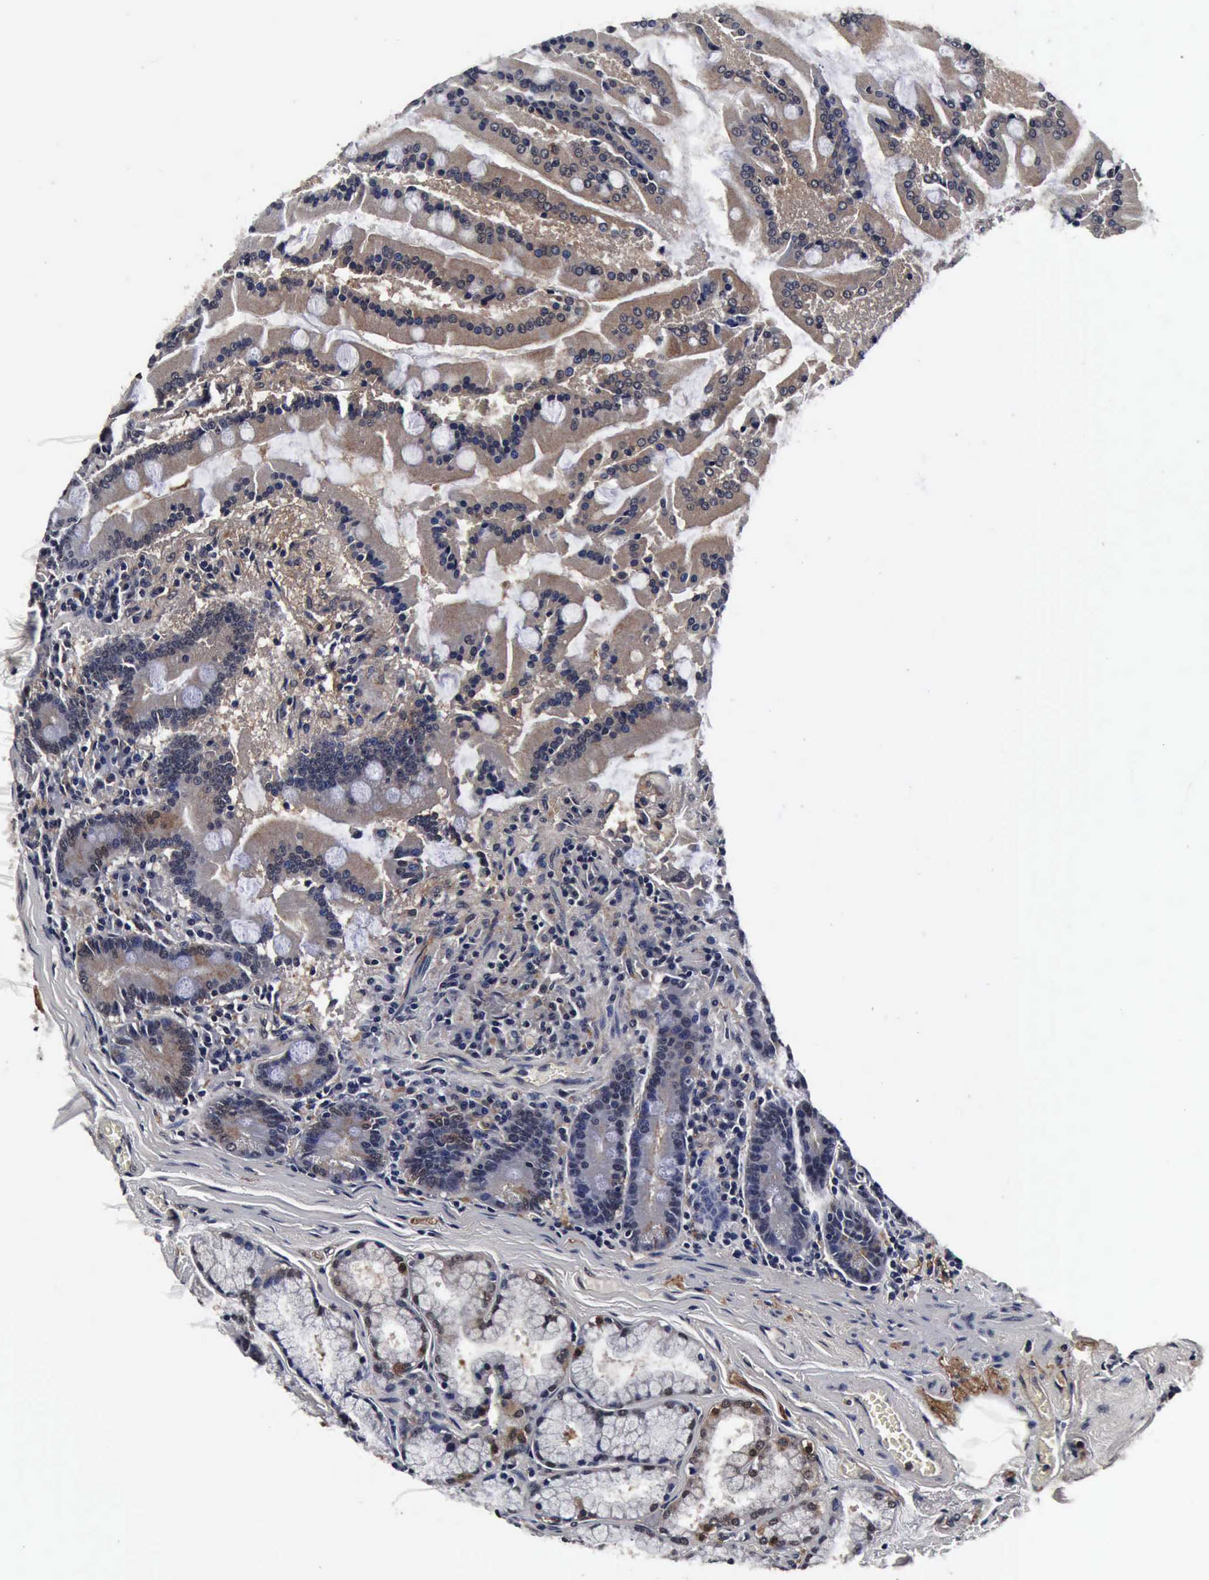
{"staining": {"intensity": "weak", "quantity": ">75%", "location": "cytoplasmic/membranous"}, "tissue": "duodenum", "cell_type": "Glandular cells", "image_type": "normal", "snomed": [{"axis": "morphology", "description": "Normal tissue, NOS"}, {"axis": "topography", "description": "Duodenum"}], "caption": "Protein staining of normal duodenum reveals weak cytoplasmic/membranous expression in about >75% of glandular cells.", "gene": "UBC", "patient": {"sex": "female", "age": 64}}